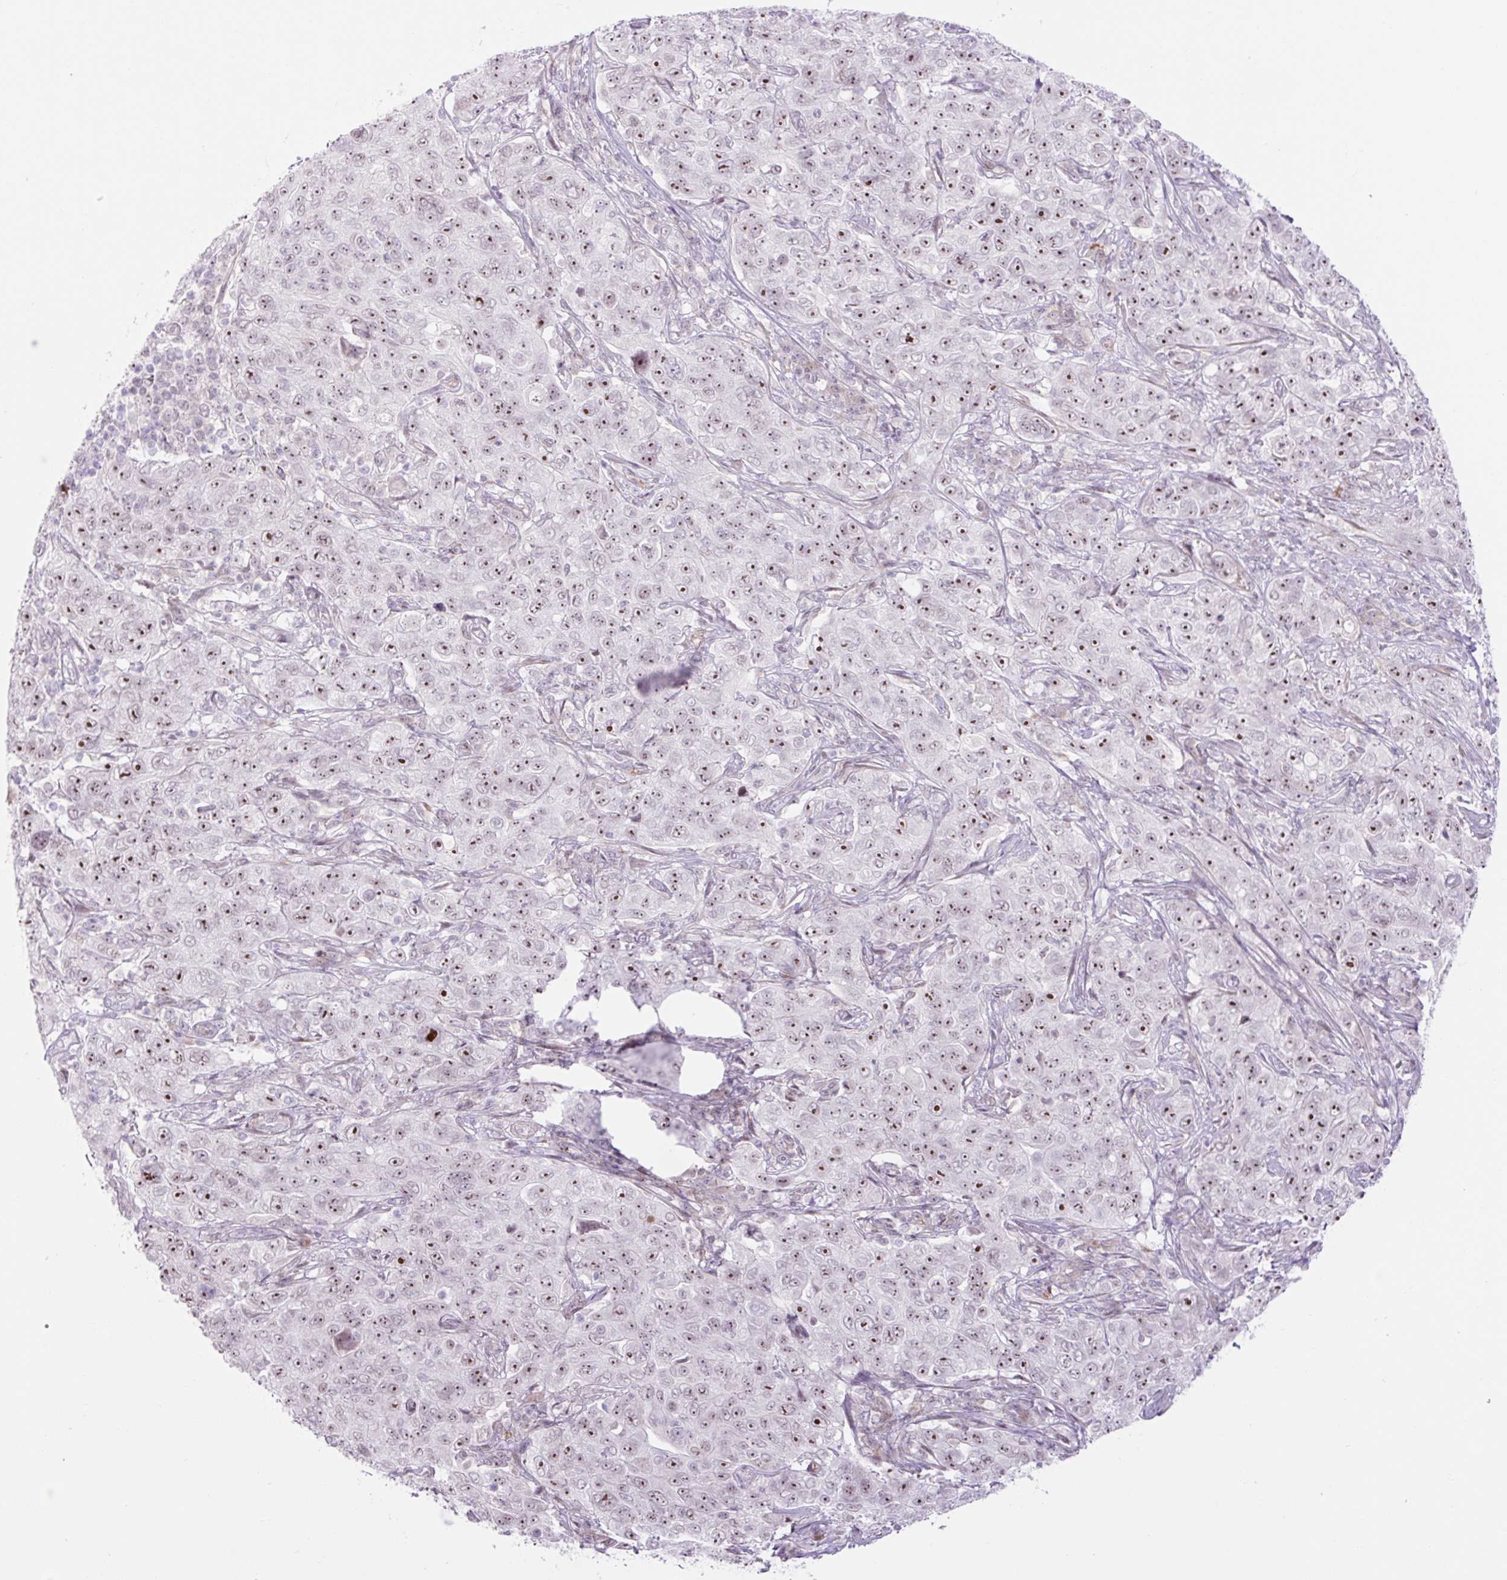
{"staining": {"intensity": "moderate", "quantity": ">75%", "location": "nuclear"}, "tissue": "pancreatic cancer", "cell_type": "Tumor cells", "image_type": "cancer", "snomed": [{"axis": "morphology", "description": "Adenocarcinoma, NOS"}, {"axis": "topography", "description": "Pancreas"}], "caption": "A micrograph of pancreatic adenocarcinoma stained for a protein shows moderate nuclear brown staining in tumor cells. Using DAB (brown) and hematoxylin (blue) stains, captured at high magnification using brightfield microscopy.", "gene": "ZNF417", "patient": {"sex": "male", "age": 68}}